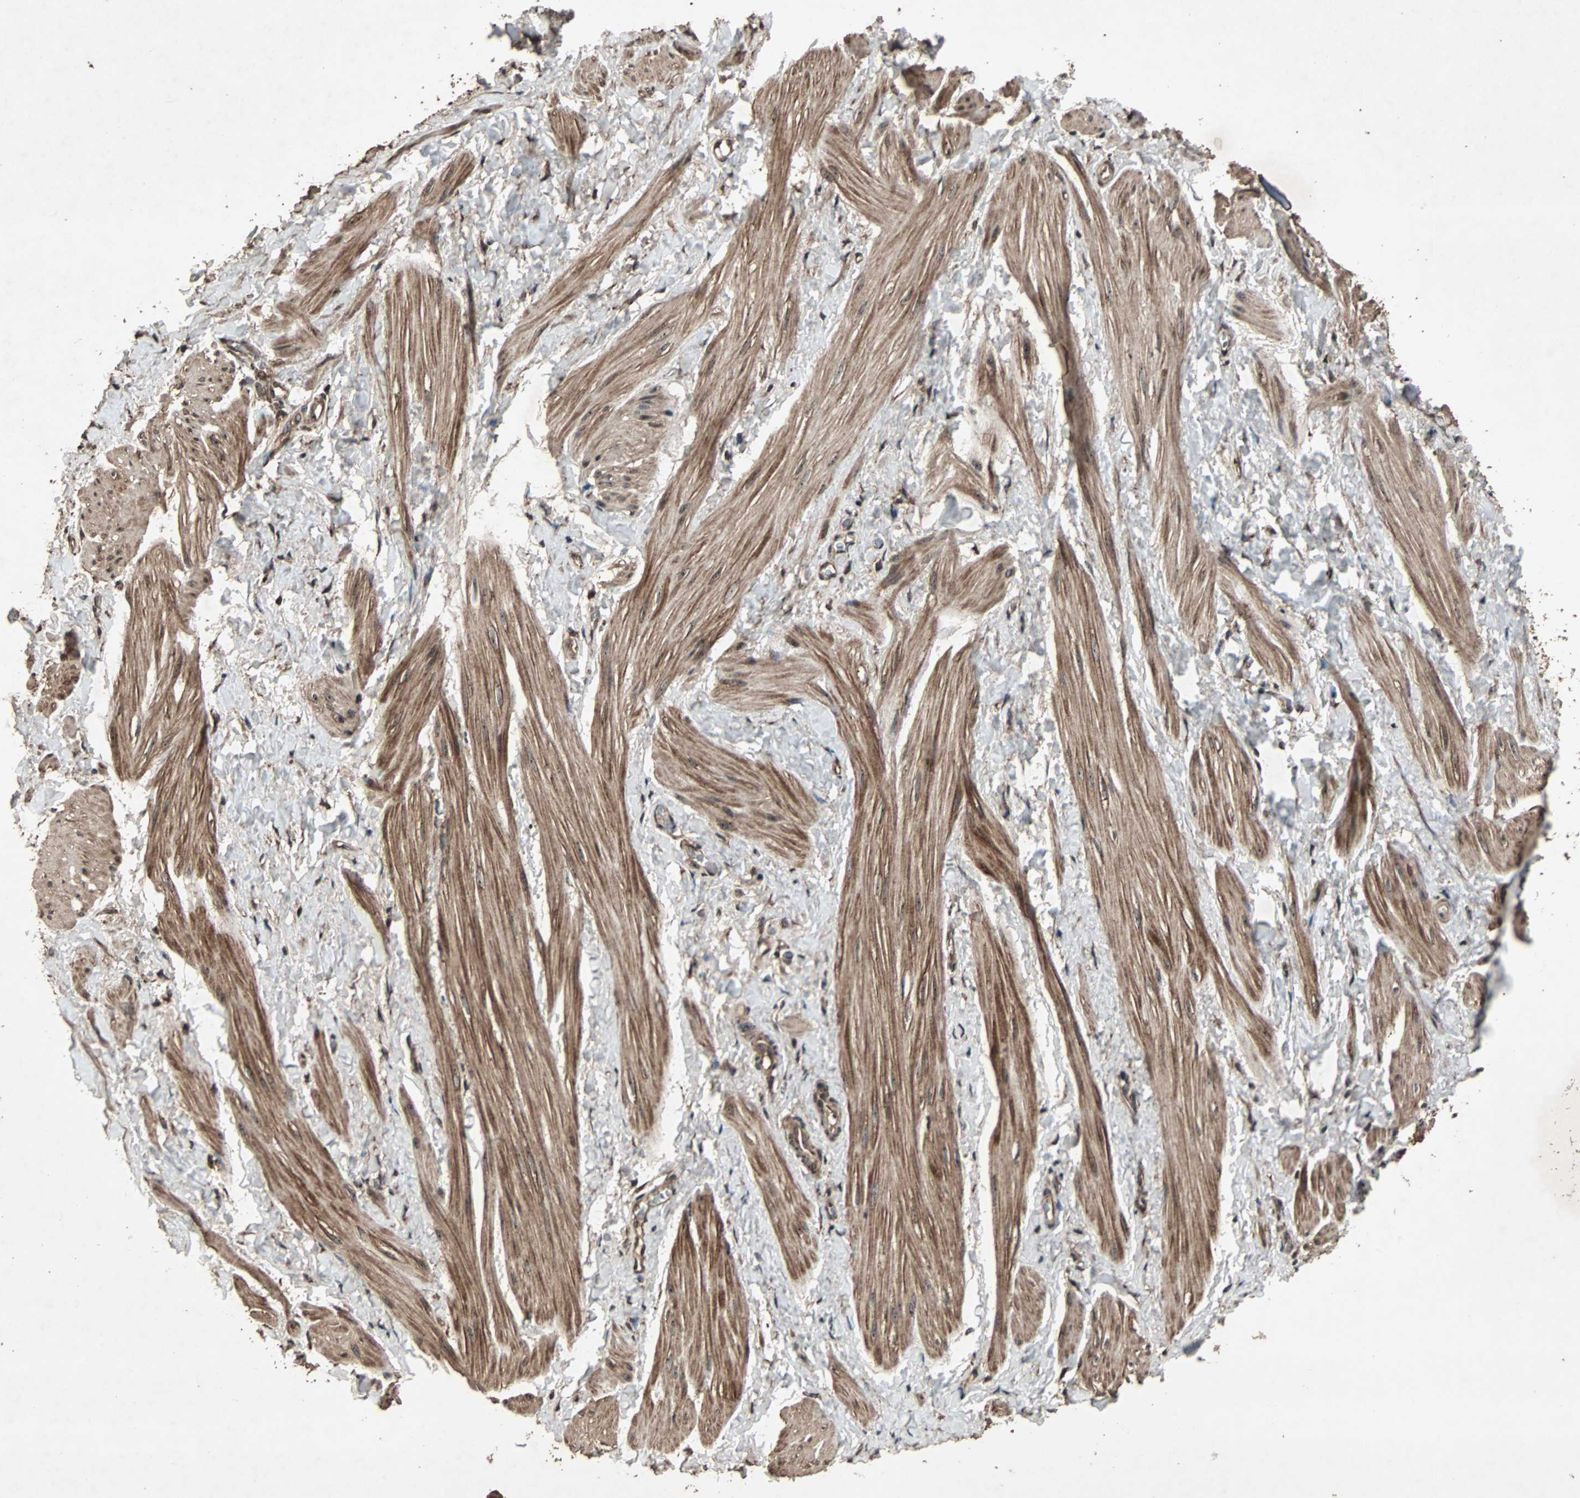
{"staining": {"intensity": "strong", "quantity": ">75%", "location": "cytoplasmic/membranous"}, "tissue": "smooth muscle", "cell_type": "Smooth muscle cells", "image_type": "normal", "snomed": [{"axis": "morphology", "description": "Normal tissue, NOS"}, {"axis": "topography", "description": "Smooth muscle"}], "caption": "A brown stain highlights strong cytoplasmic/membranous expression of a protein in smooth muscle cells of normal smooth muscle.", "gene": "LAMTOR5", "patient": {"sex": "male", "age": 16}}